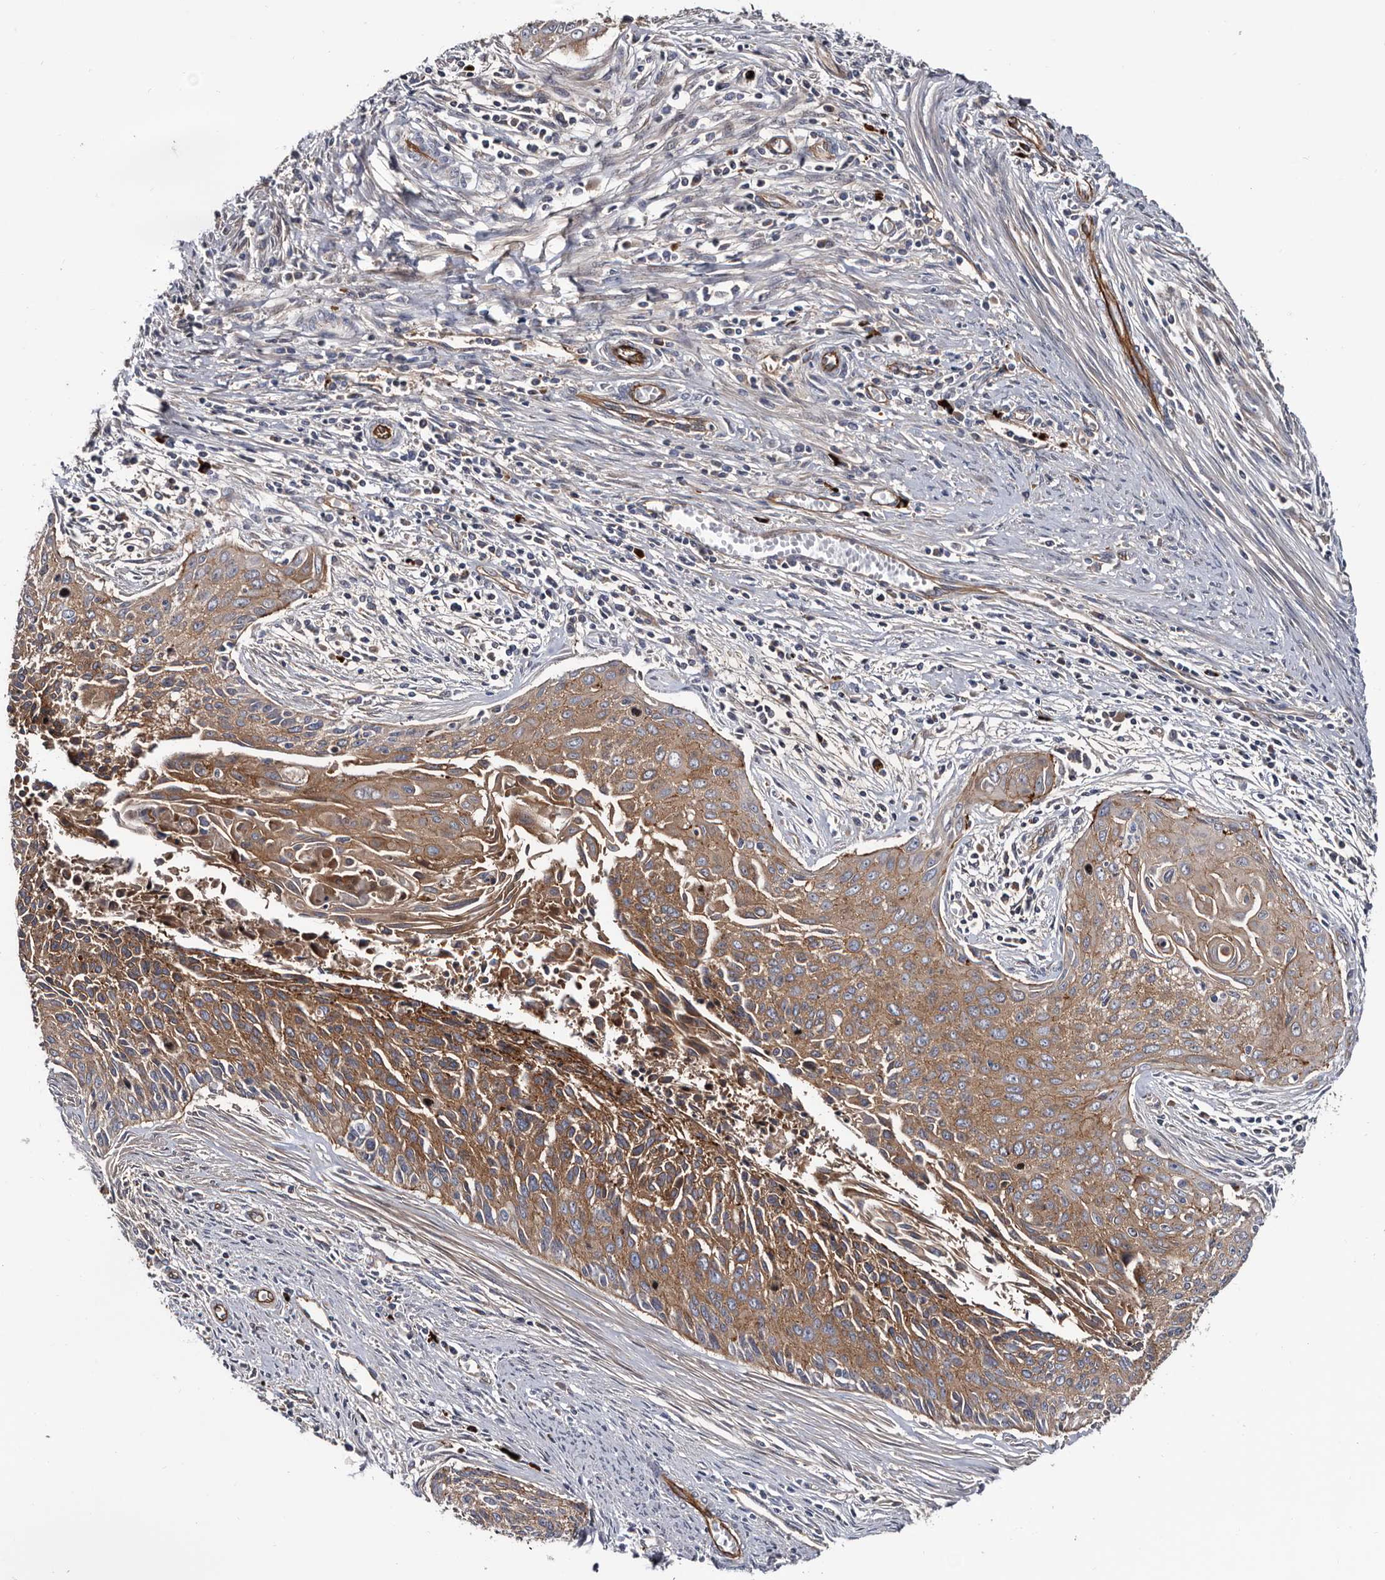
{"staining": {"intensity": "moderate", "quantity": ">75%", "location": "cytoplasmic/membranous"}, "tissue": "cervical cancer", "cell_type": "Tumor cells", "image_type": "cancer", "snomed": [{"axis": "morphology", "description": "Squamous cell carcinoma, NOS"}, {"axis": "topography", "description": "Cervix"}], "caption": "Squamous cell carcinoma (cervical) was stained to show a protein in brown. There is medium levels of moderate cytoplasmic/membranous expression in approximately >75% of tumor cells.", "gene": "TSPAN17", "patient": {"sex": "female", "age": 55}}